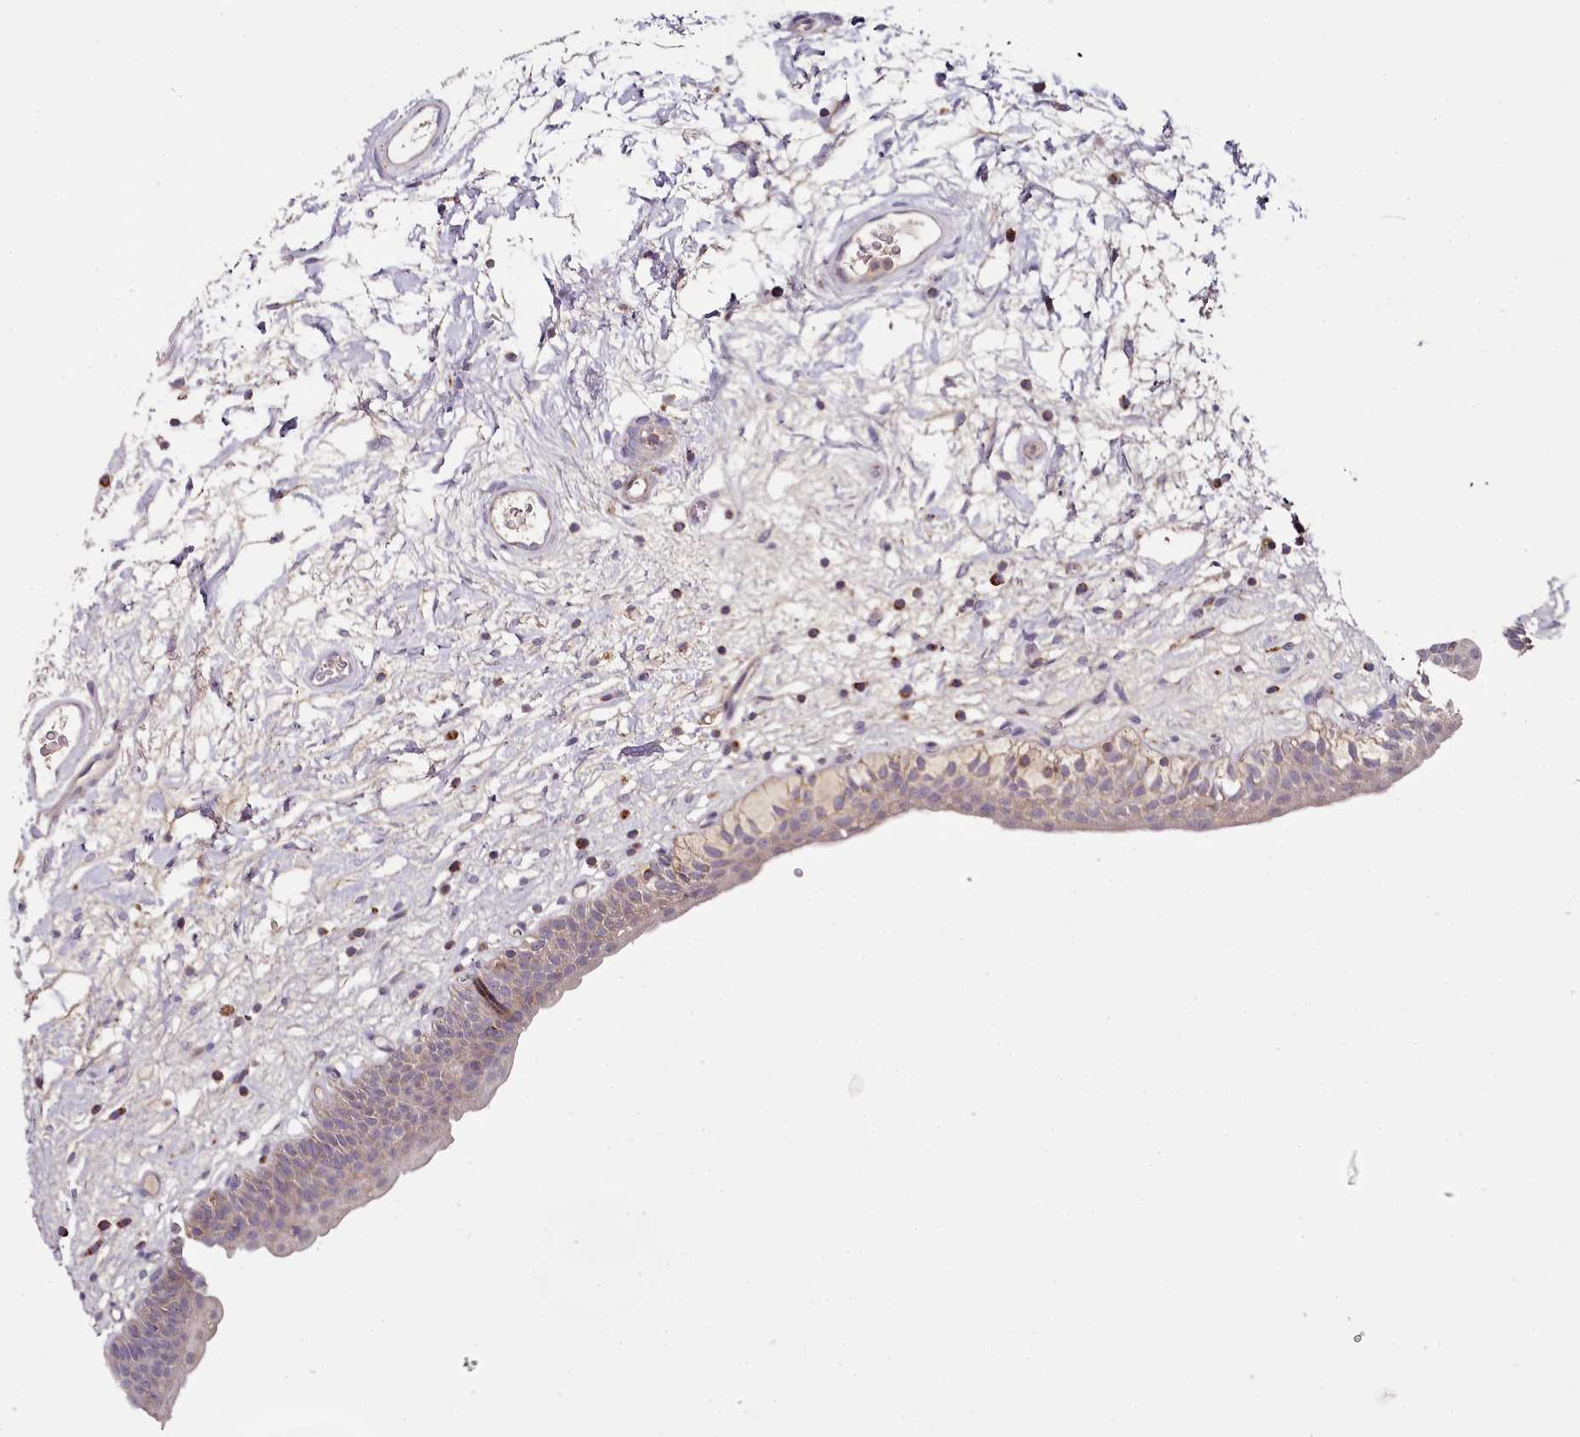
{"staining": {"intensity": "weak", "quantity": "25%-75%", "location": "cytoplasmic/membranous"}, "tissue": "urinary bladder", "cell_type": "Urothelial cells", "image_type": "normal", "snomed": [{"axis": "morphology", "description": "Normal tissue, NOS"}, {"axis": "topography", "description": "Urinary bladder"}], "caption": "Normal urinary bladder shows weak cytoplasmic/membranous expression in about 25%-75% of urothelial cells, visualized by immunohistochemistry.", "gene": "ACSS1", "patient": {"sex": "male", "age": 83}}